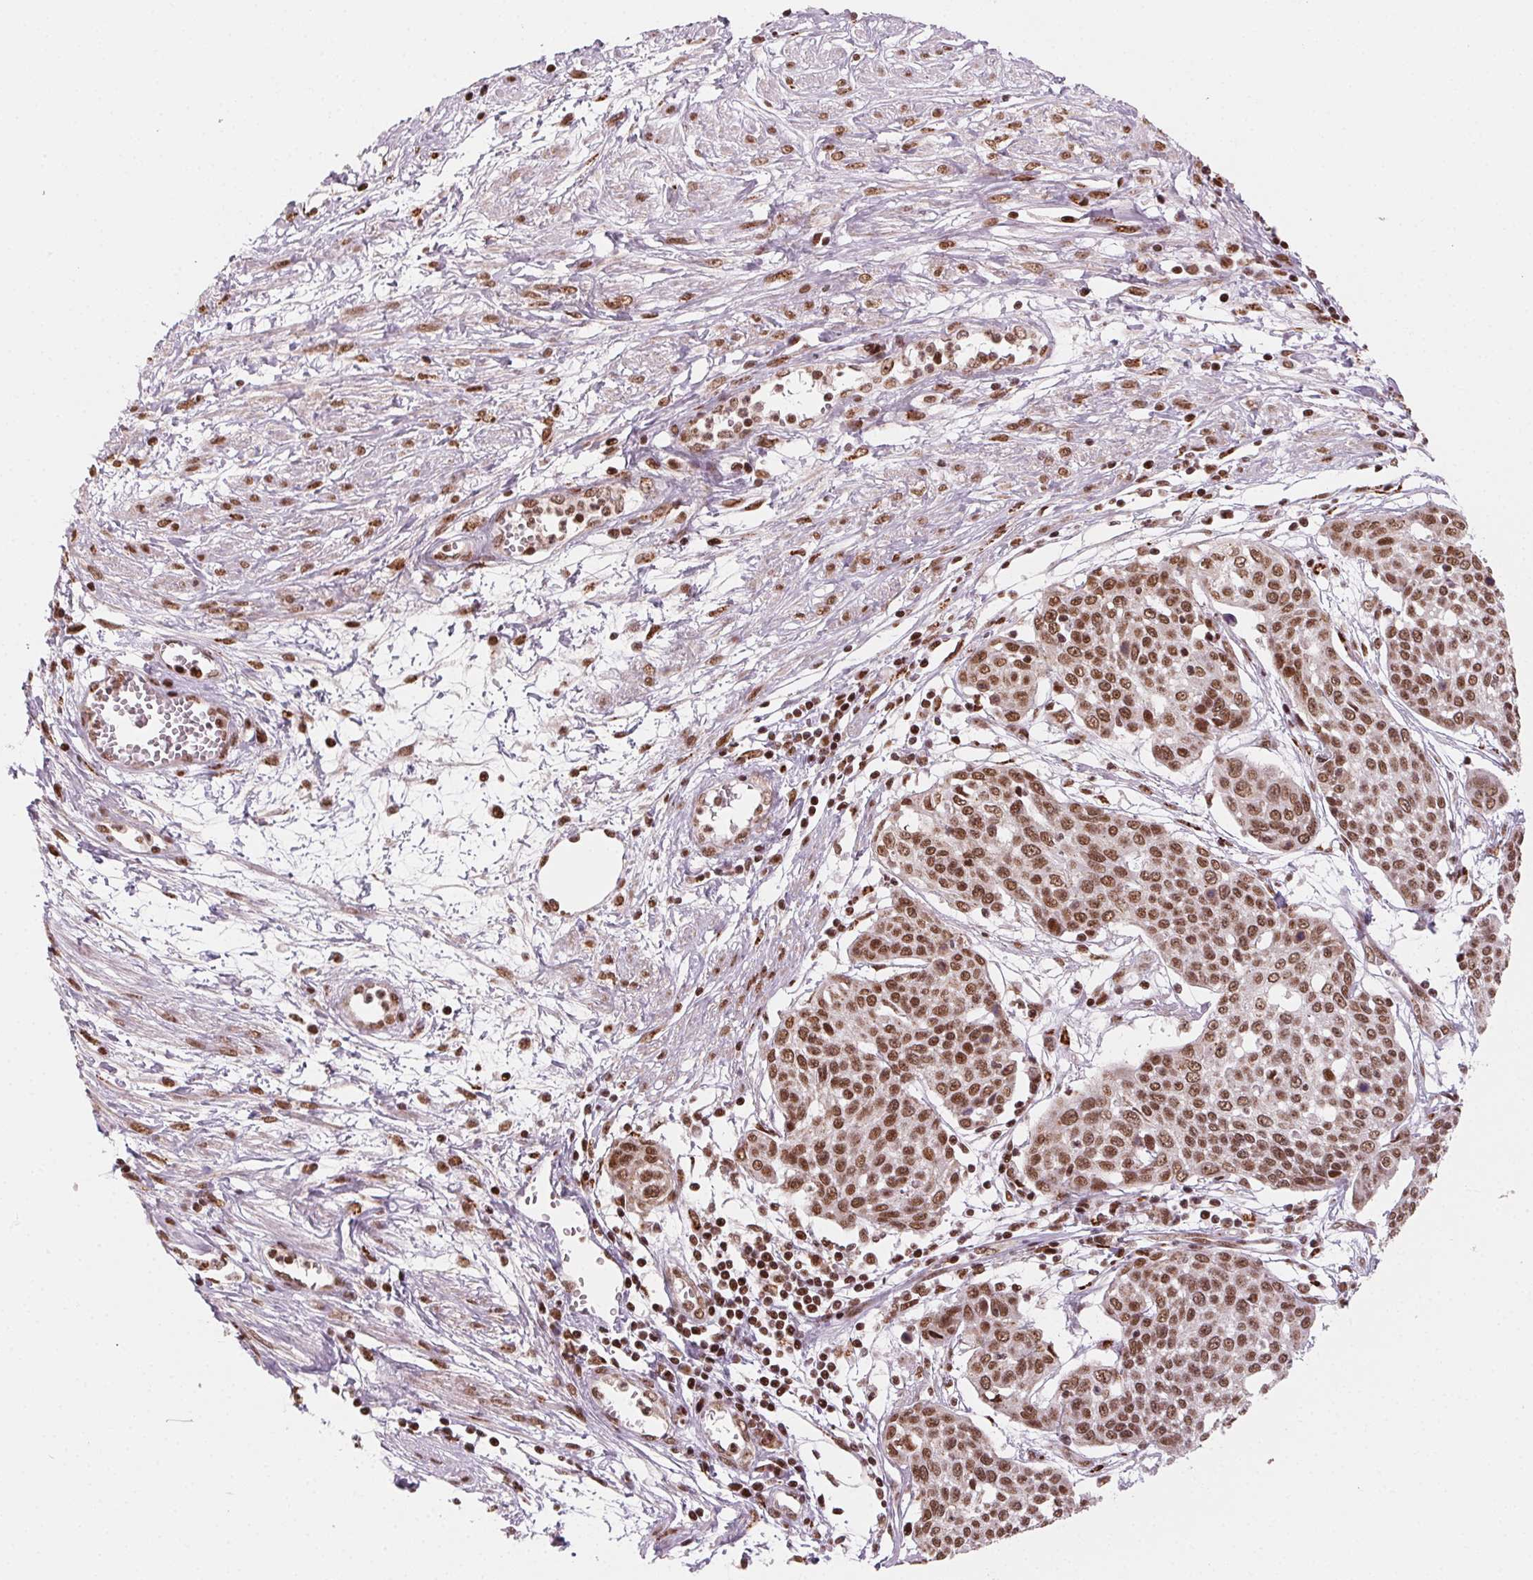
{"staining": {"intensity": "moderate", "quantity": ">75%", "location": "nuclear"}, "tissue": "cervical cancer", "cell_type": "Tumor cells", "image_type": "cancer", "snomed": [{"axis": "morphology", "description": "Squamous cell carcinoma, NOS"}, {"axis": "topography", "description": "Cervix"}], "caption": "Cervical cancer tissue reveals moderate nuclear expression in about >75% of tumor cells, visualized by immunohistochemistry.", "gene": "TOPORS", "patient": {"sex": "female", "age": 34}}